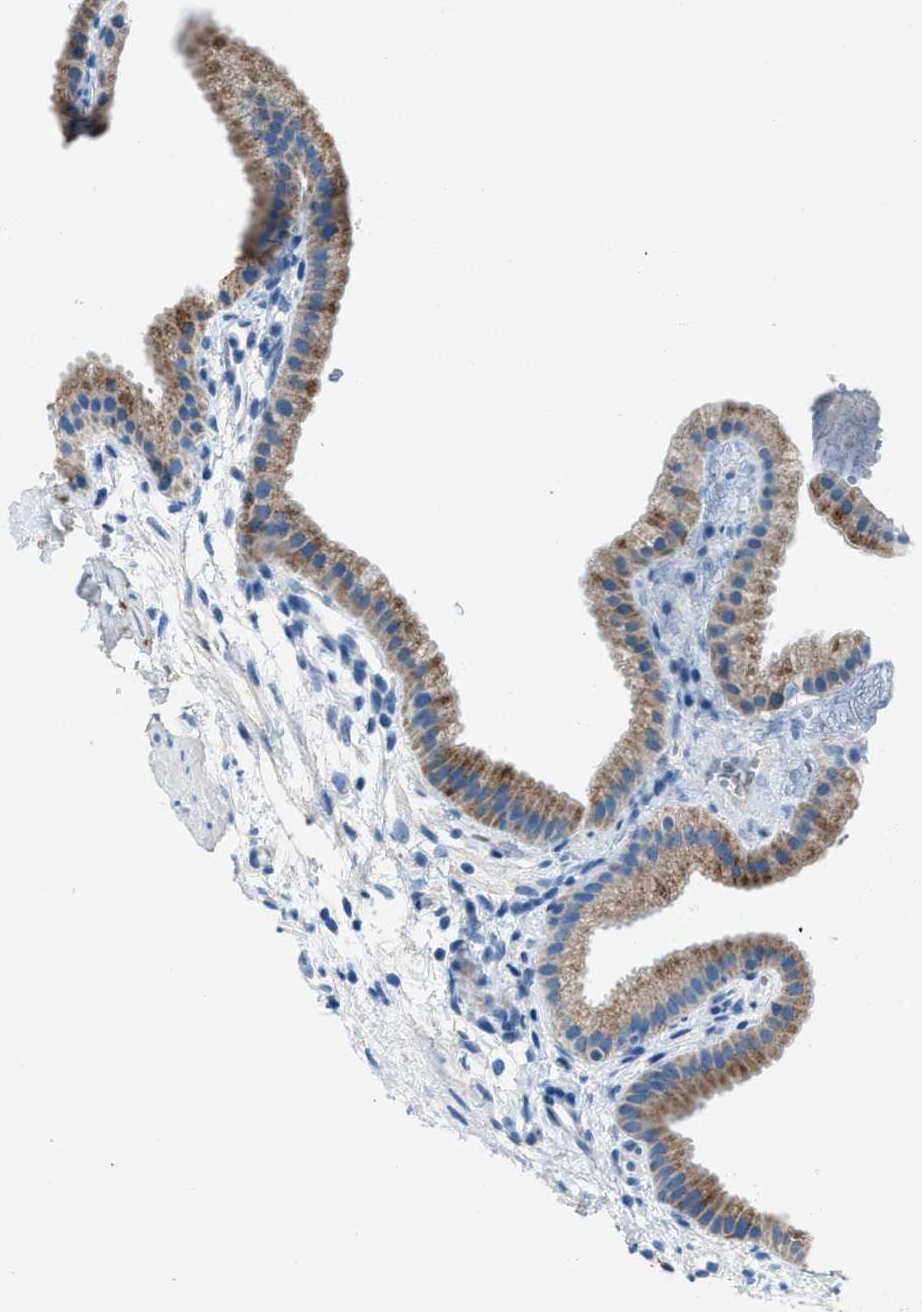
{"staining": {"intensity": "moderate", "quantity": ">75%", "location": "cytoplasmic/membranous"}, "tissue": "gallbladder", "cell_type": "Glandular cells", "image_type": "normal", "snomed": [{"axis": "morphology", "description": "Normal tissue, NOS"}, {"axis": "topography", "description": "Gallbladder"}], "caption": "Protein staining reveals moderate cytoplasmic/membranous expression in about >75% of glandular cells in normal gallbladder.", "gene": "AMACR", "patient": {"sex": "female", "age": 64}}